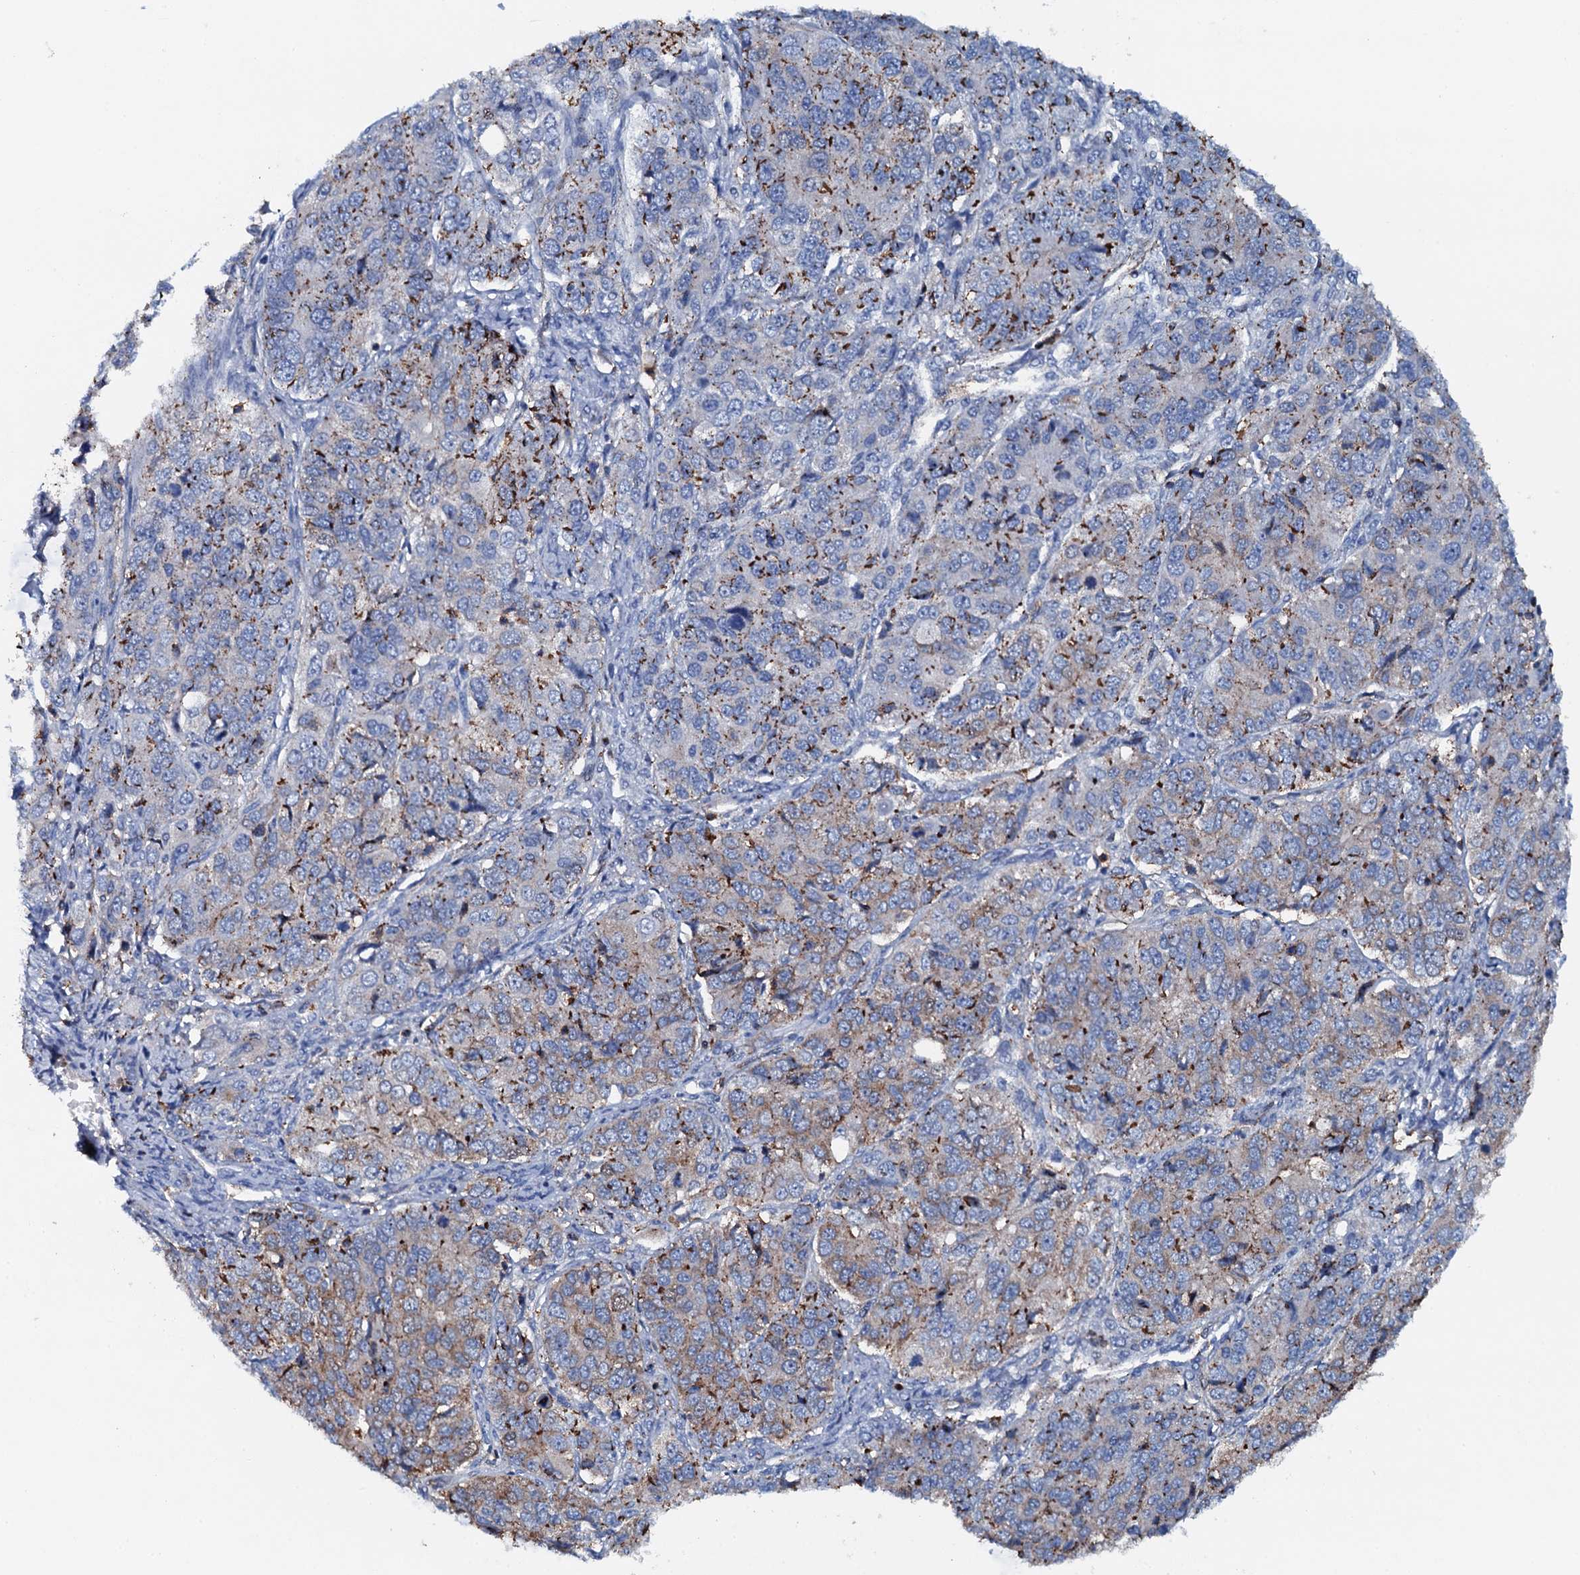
{"staining": {"intensity": "moderate", "quantity": "<25%", "location": "cytoplasmic/membranous"}, "tissue": "ovarian cancer", "cell_type": "Tumor cells", "image_type": "cancer", "snomed": [{"axis": "morphology", "description": "Carcinoma, endometroid"}, {"axis": "topography", "description": "Ovary"}], "caption": "Immunohistochemical staining of ovarian cancer demonstrates low levels of moderate cytoplasmic/membranous expression in approximately <25% of tumor cells.", "gene": "MS4A4E", "patient": {"sex": "female", "age": 51}}